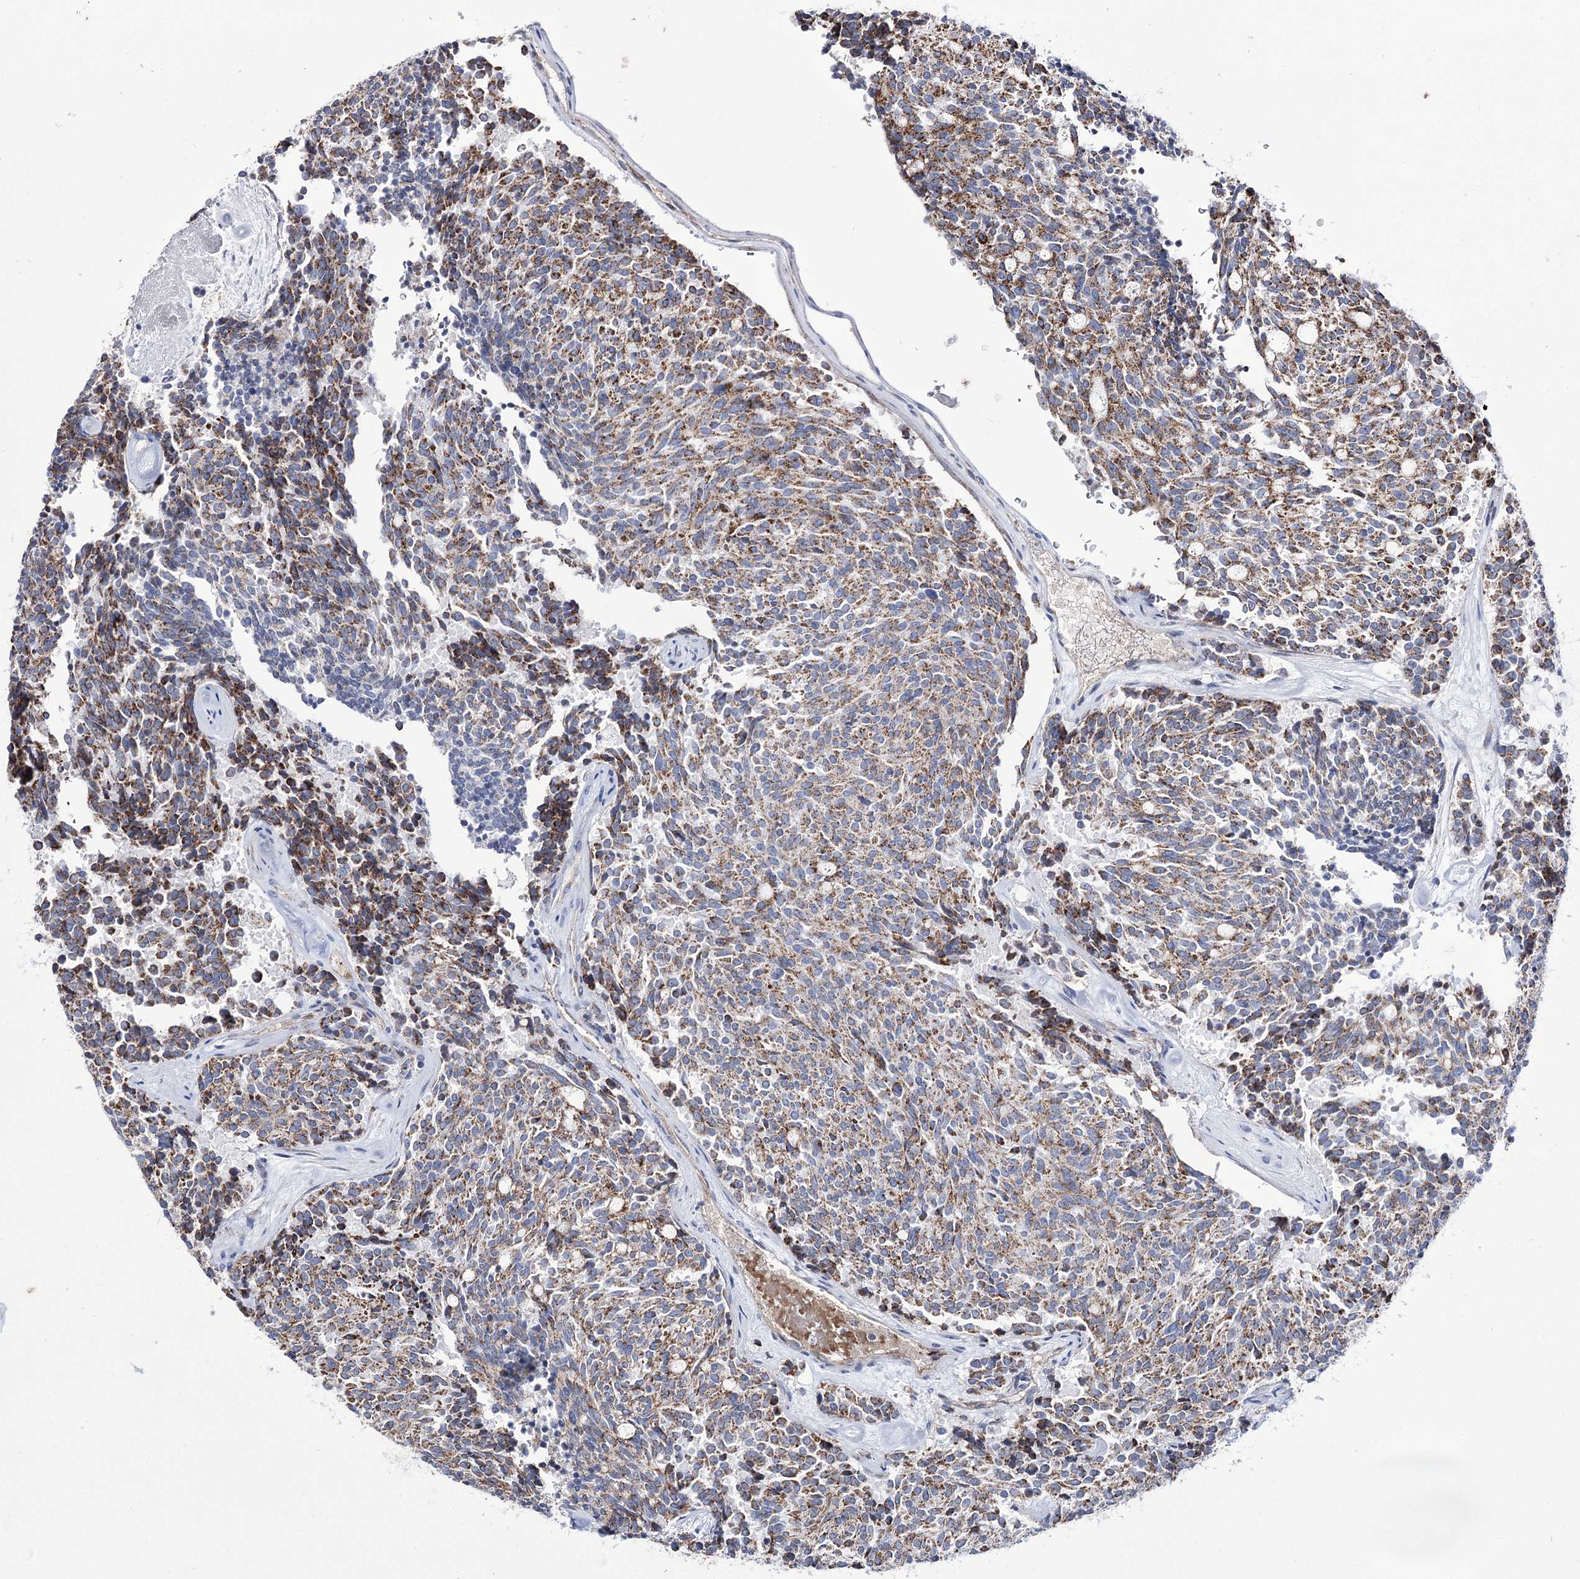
{"staining": {"intensity": "moderate", "quantity": ">75%", "location": "cytoplasmic/membranous"}, "tissue": "carcinoid", "cell_type": "Tumor cells", "image_type": "cancer", "snomed": [{"axis": "morphology", "description": "Carcinoid, malignant, NOS"}, {"axis": "topography", "description": "Pancreas"}], "caption": "There is medium levels of moderate cytoplasmic/membranous staining in tumor cells of malignant carcinoid, as demonstrated by immunohistochemical staining (brown color).", "gene": "OSBPL5", "patient": {"sex": "female", "age": 54}}